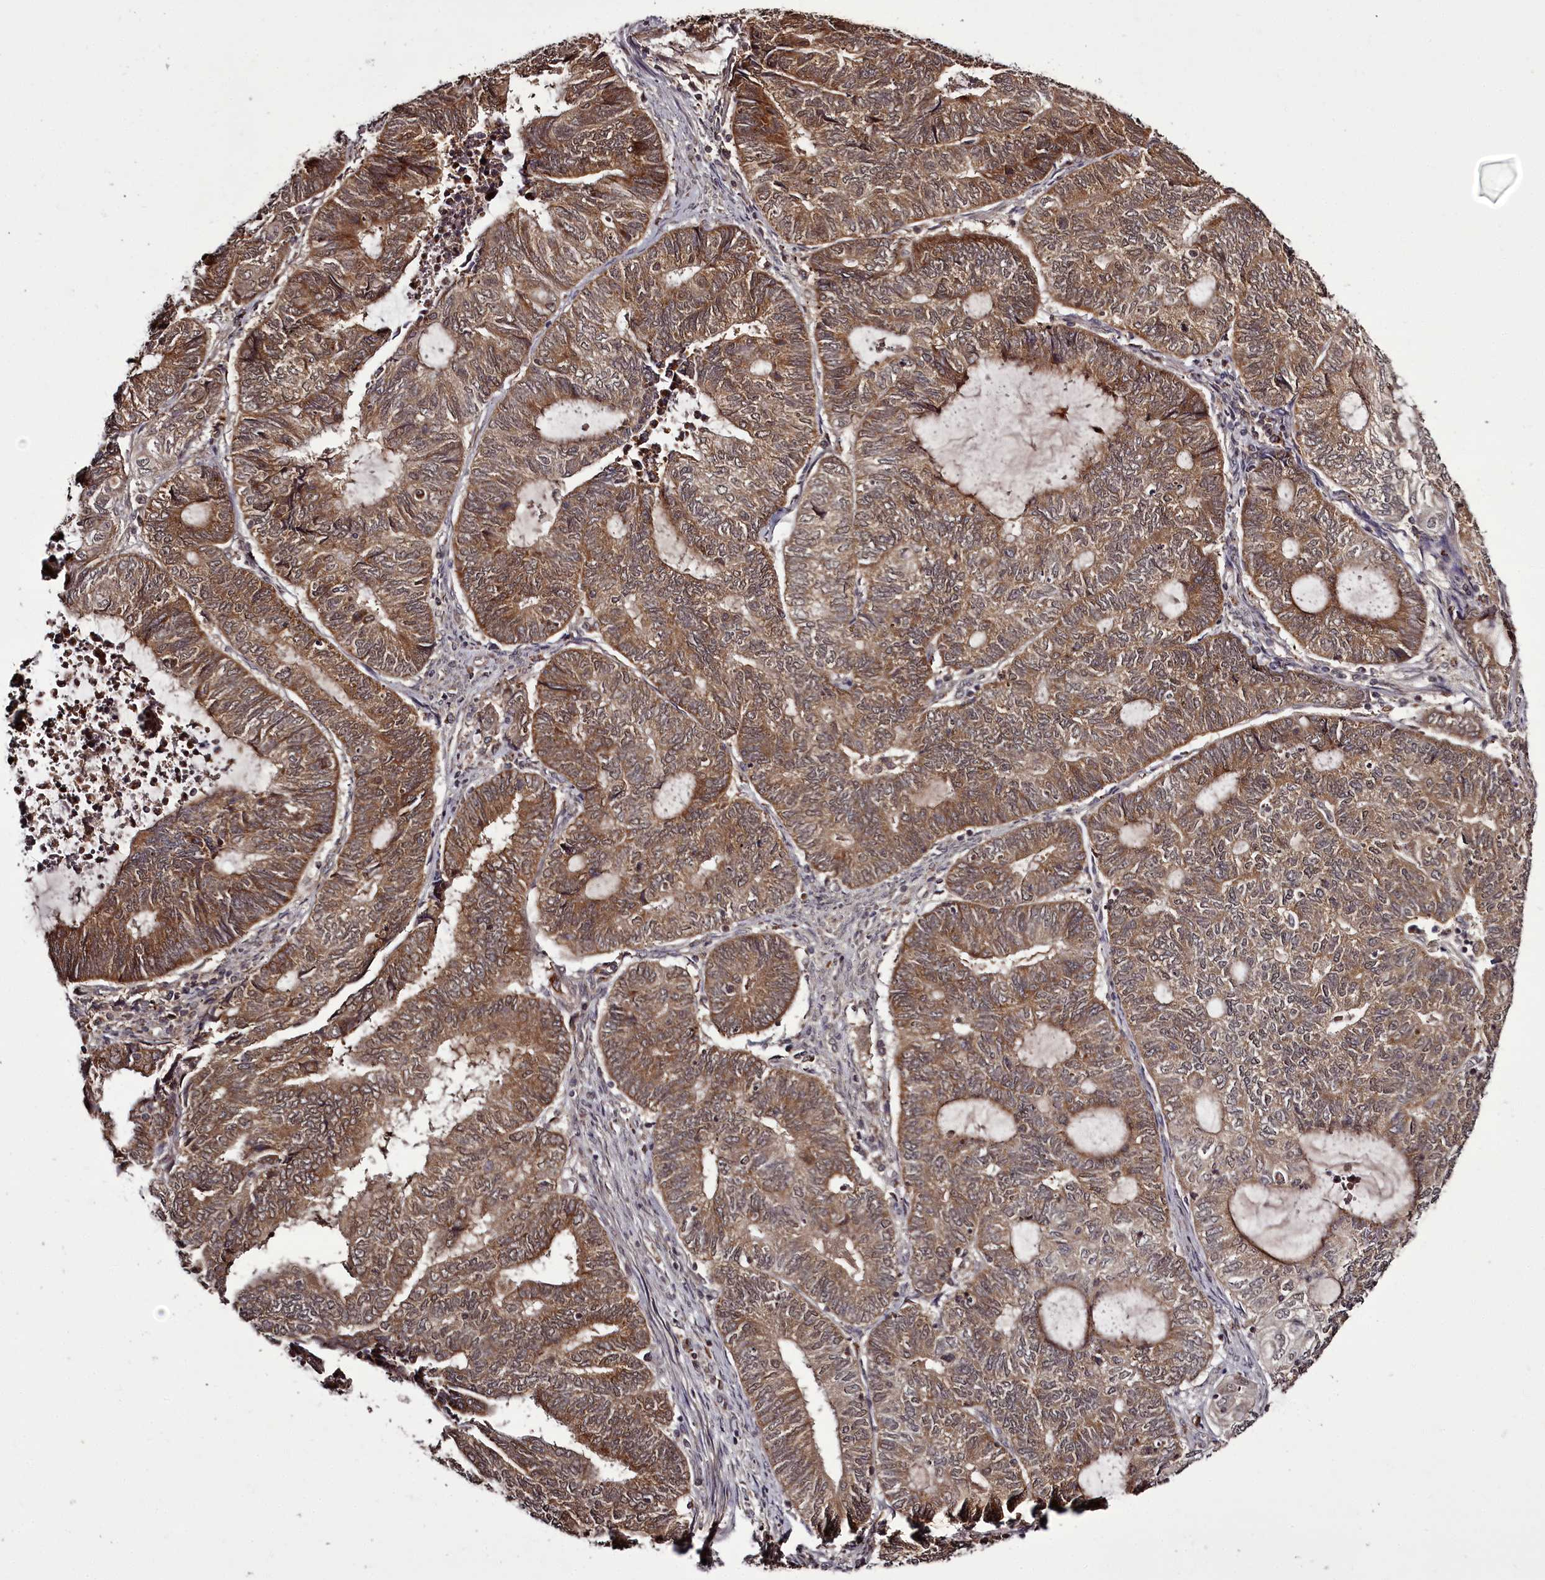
{"staining": {"intensity": "moderate", "quantity": ">75%", "location": "cytoplasmic/membranous"}, "tissue": "endometrial cancer", "cell_type": "Tumor cells", "image_type": "cancer", "snomed": [{"axis": "morphology", "description": "Adenocarcinoma, NOS"}, {"axis": "topography", "description": "Uterus"}, {"axis": "topography", "description": "Endometrium"}], "caption": "A histopathology image showing moderate cytoplasmic/membranous positivity in about >75% of tumor cells in endometrial cancer, as visualized by brown immunohistochemical staining.", "gene": "PCBP2", "patient": {"sex": "female", "age": 70}}